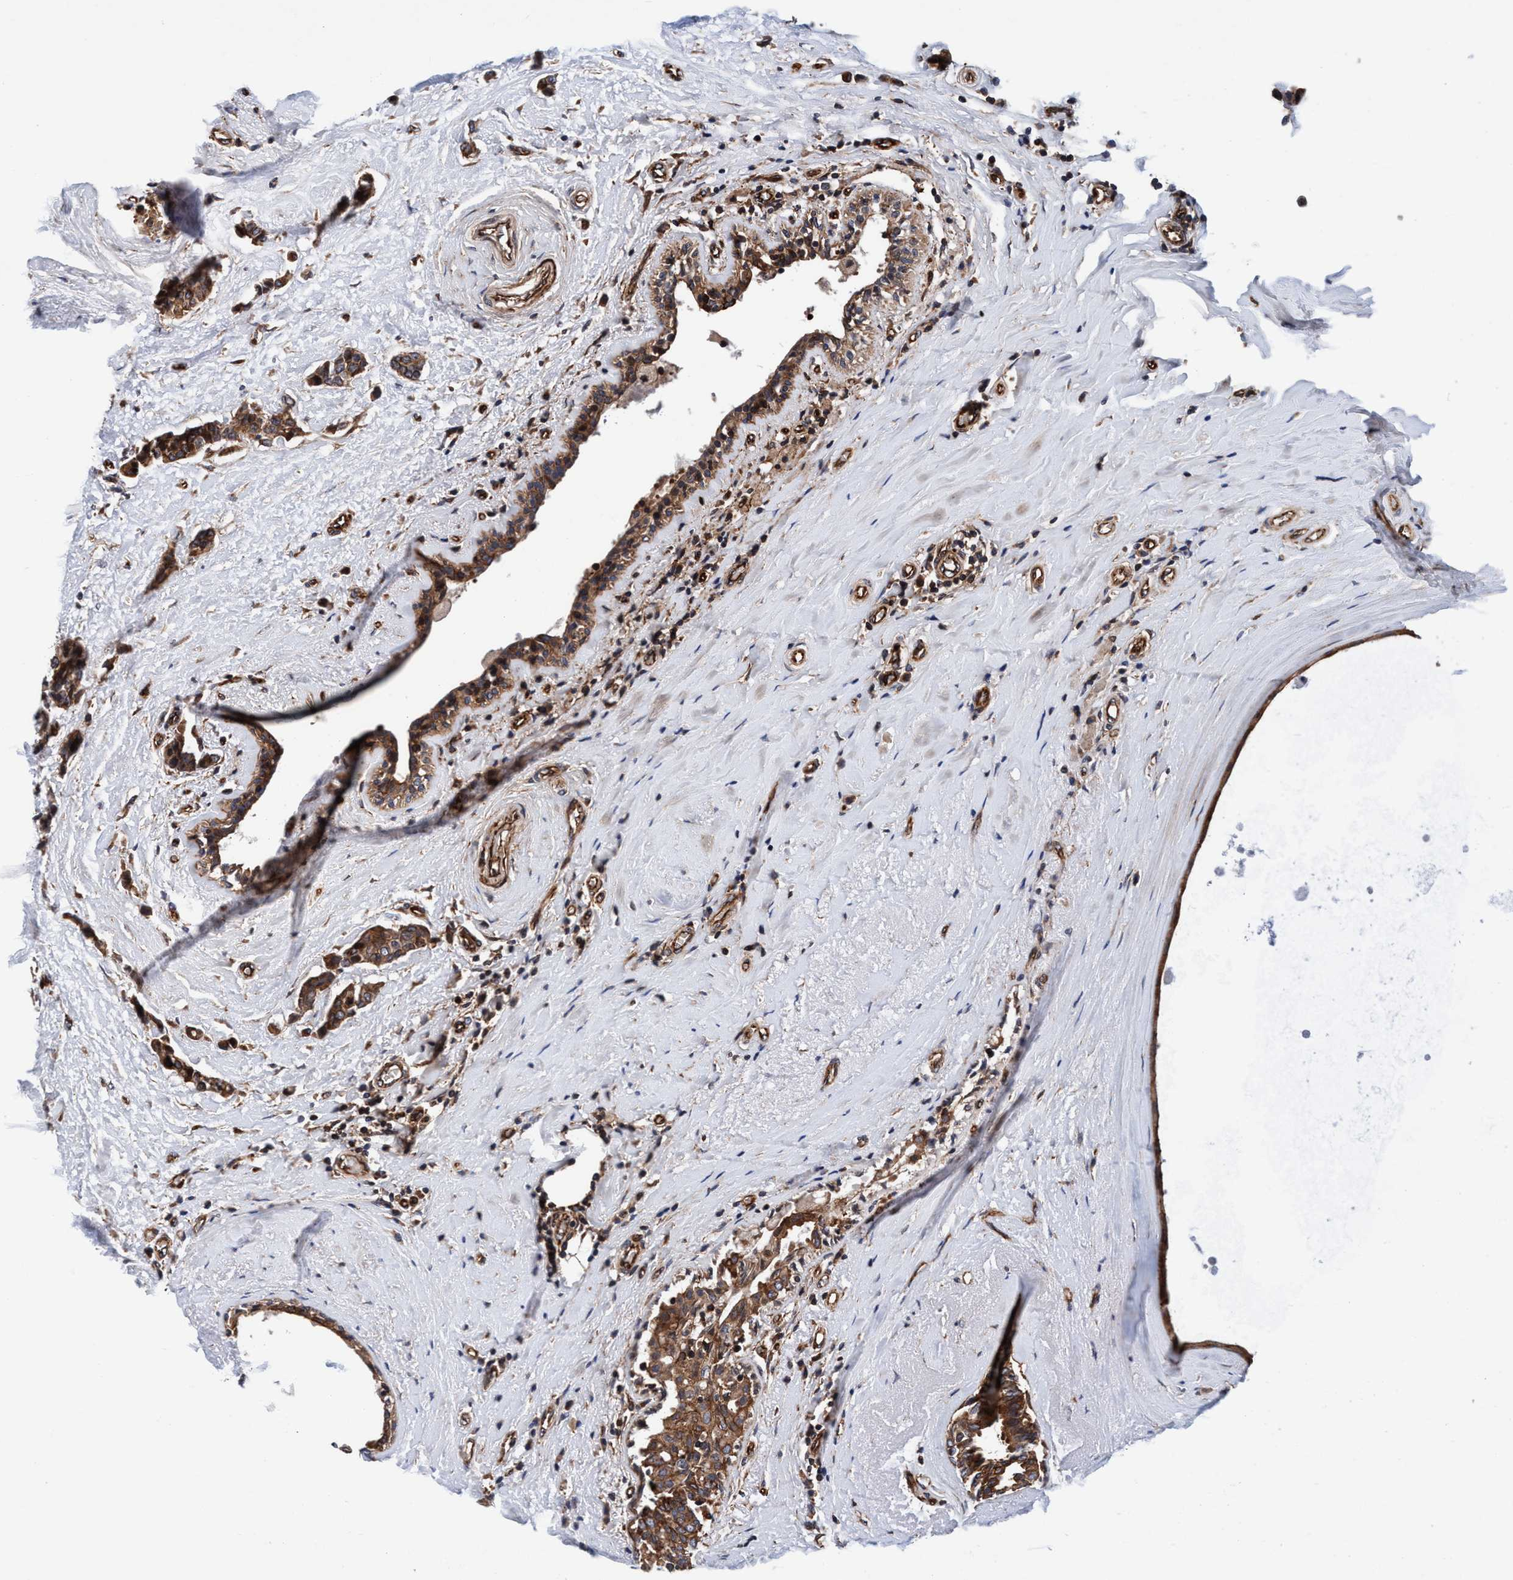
{"staining": {"intensity": "moderate", "quantity": ">75%", "location": "cytoplasmic/membranous"}, "tissue": "breast cancer", "cell_type": "Tumor cells", "image_type": "cancer", "snomed": [{"axis": "morphology", "description": "Duct carcinoma"}, {"axis": "topography", "description": "Breast"}], "caption": "Immunohistochemical staining of human breast infiltrating ductal carcinoma reveals moderate cytoplasmic/membranous protein positivity in about >75% of tumor cells.", "gene": "MCM3AP", "patient": {"sex": "female", "age": 55}}